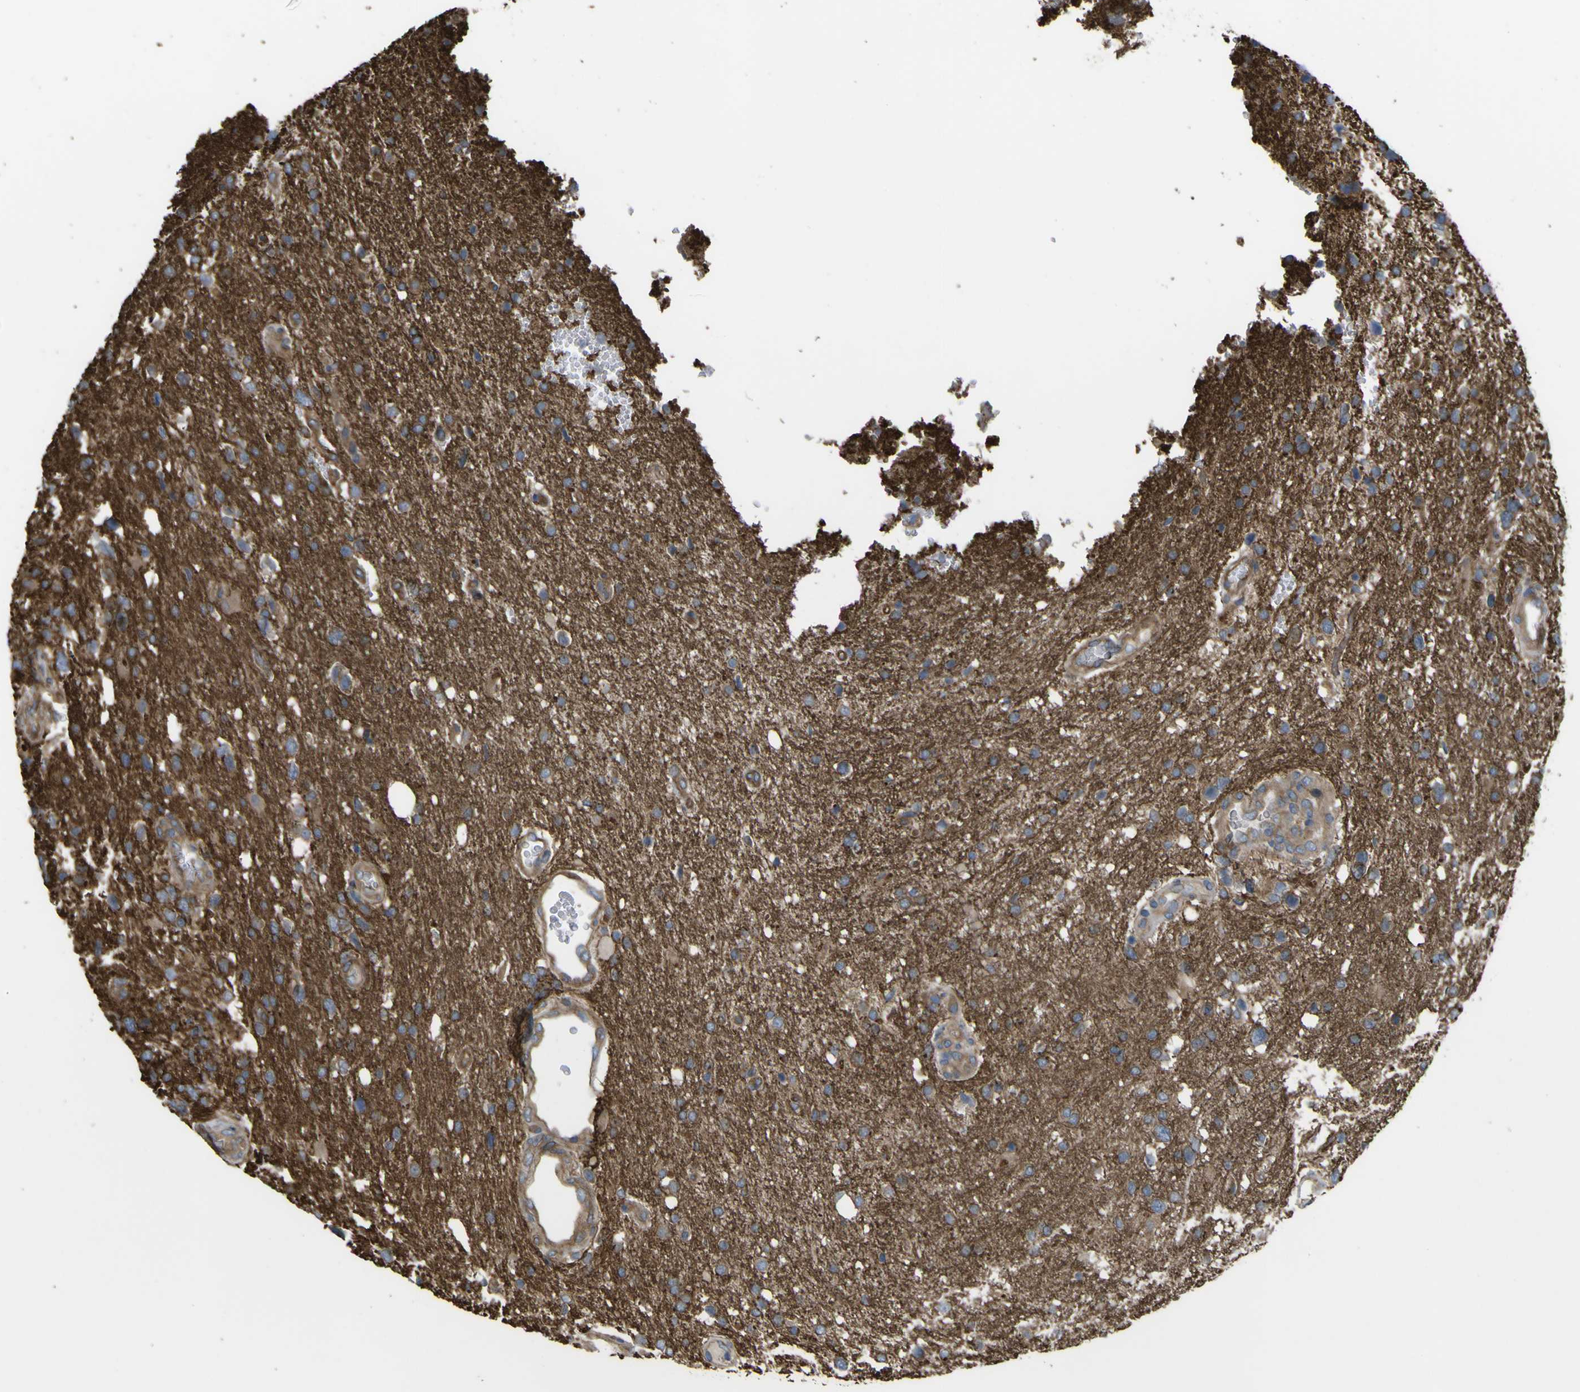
{"staining": {"intensity": "weak", "quantity": "25%-75%", "location": "cytoplasmic/membranous"}, "tissue": "glioma", "cell_type": "Tumor cells", "image_type": "cancer", "snomed": [{"axis": "morphology", "description": "Glioma, malignant, High grade"}, {"axis": "topography", "description": "Brain"}], "caption": "High-grade glioma (malignant) was stained to show a protein in brown. There is low levels of weak cytoplasmic/membranous staining in about 25%-75% of tumor cells.", "gene": "FBXO30", "patient": {"sex": "female", "age": 58}}